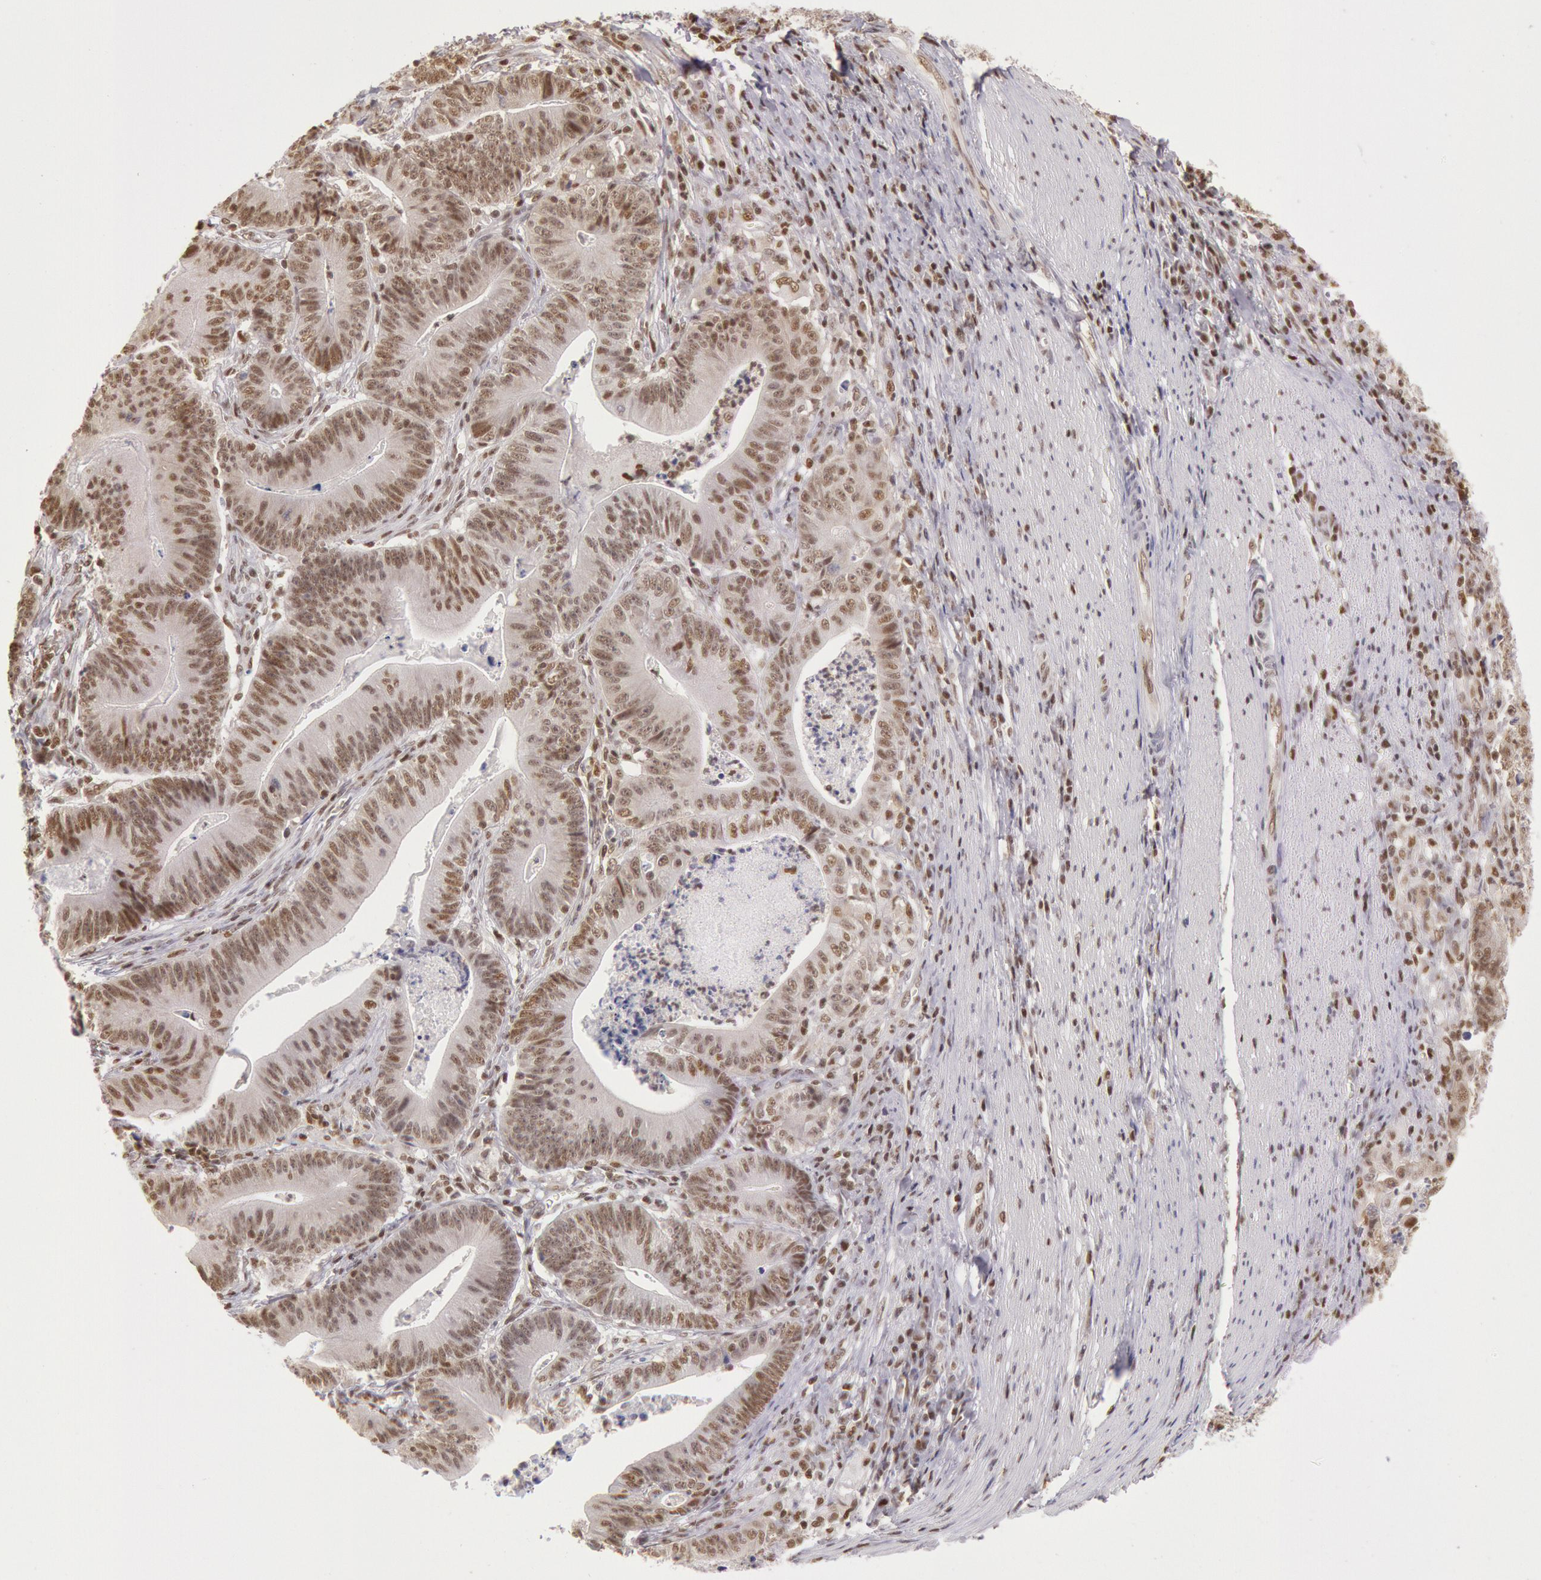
{"staining": {"intensity": "moderate", "quantity": ">75%", "location": "nuclear"}, "tissue": "stomach cancer", "cell_type": "Tumor cells", "image_type": "cancer", "snomed": [{"axis": "morphology", "description": "Adenocarcinoma, NOS"}, {"axis": "topography", "description": "Stomach, lower"}], "caption": "There is medium levels of moderate nuclear staining in tumor cells of adenocarcinoma (stomach), as demonstrated by immunohistochemical staining (brown color).", "gene": "ESS2", "patient": {"sex": "female", "age": 86}}